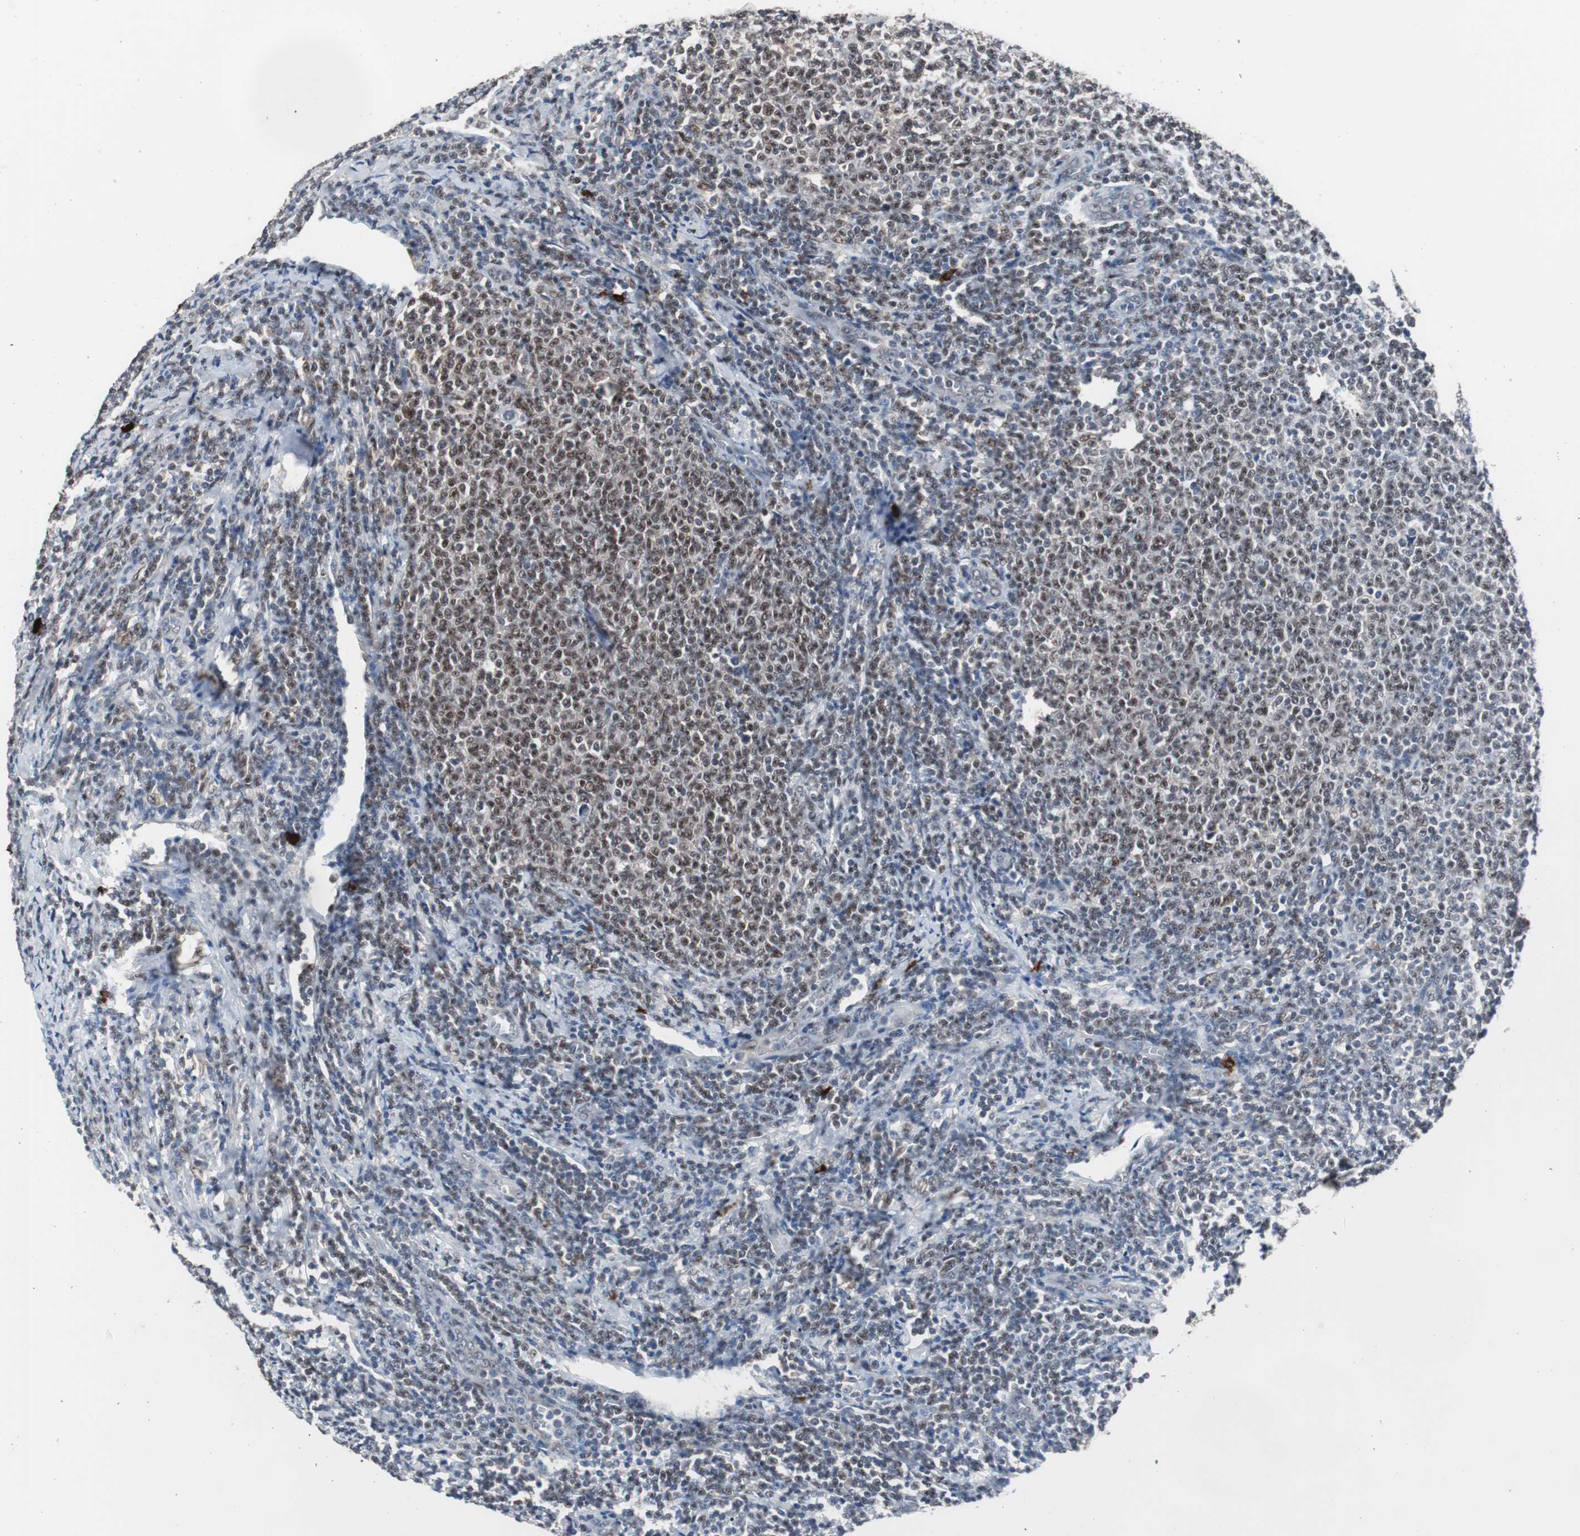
{"staining": {"intensity": "moderate", "quantity": "25%-75%", "location": "nuclear"}, "tissue": "lymphoma", "cell_type": "Tumor cells", "image_type": "cancer", "snomed": [{"axis": "morphology", "description": "Malignant lymphoma, non-Hodgkin's type, Low grade"}, {"axis": "topography", "description": "Lymph node"}], "caption": "About 25%-75% of tumor cells in malignant lymphoma, non-Hodgkin's type (low-grade) display moderate nuclear protein expression as visualized by brown immunohistochemical staining.", "gene": "ZHX2", "patient": {"sex": "male", "age": 66}}